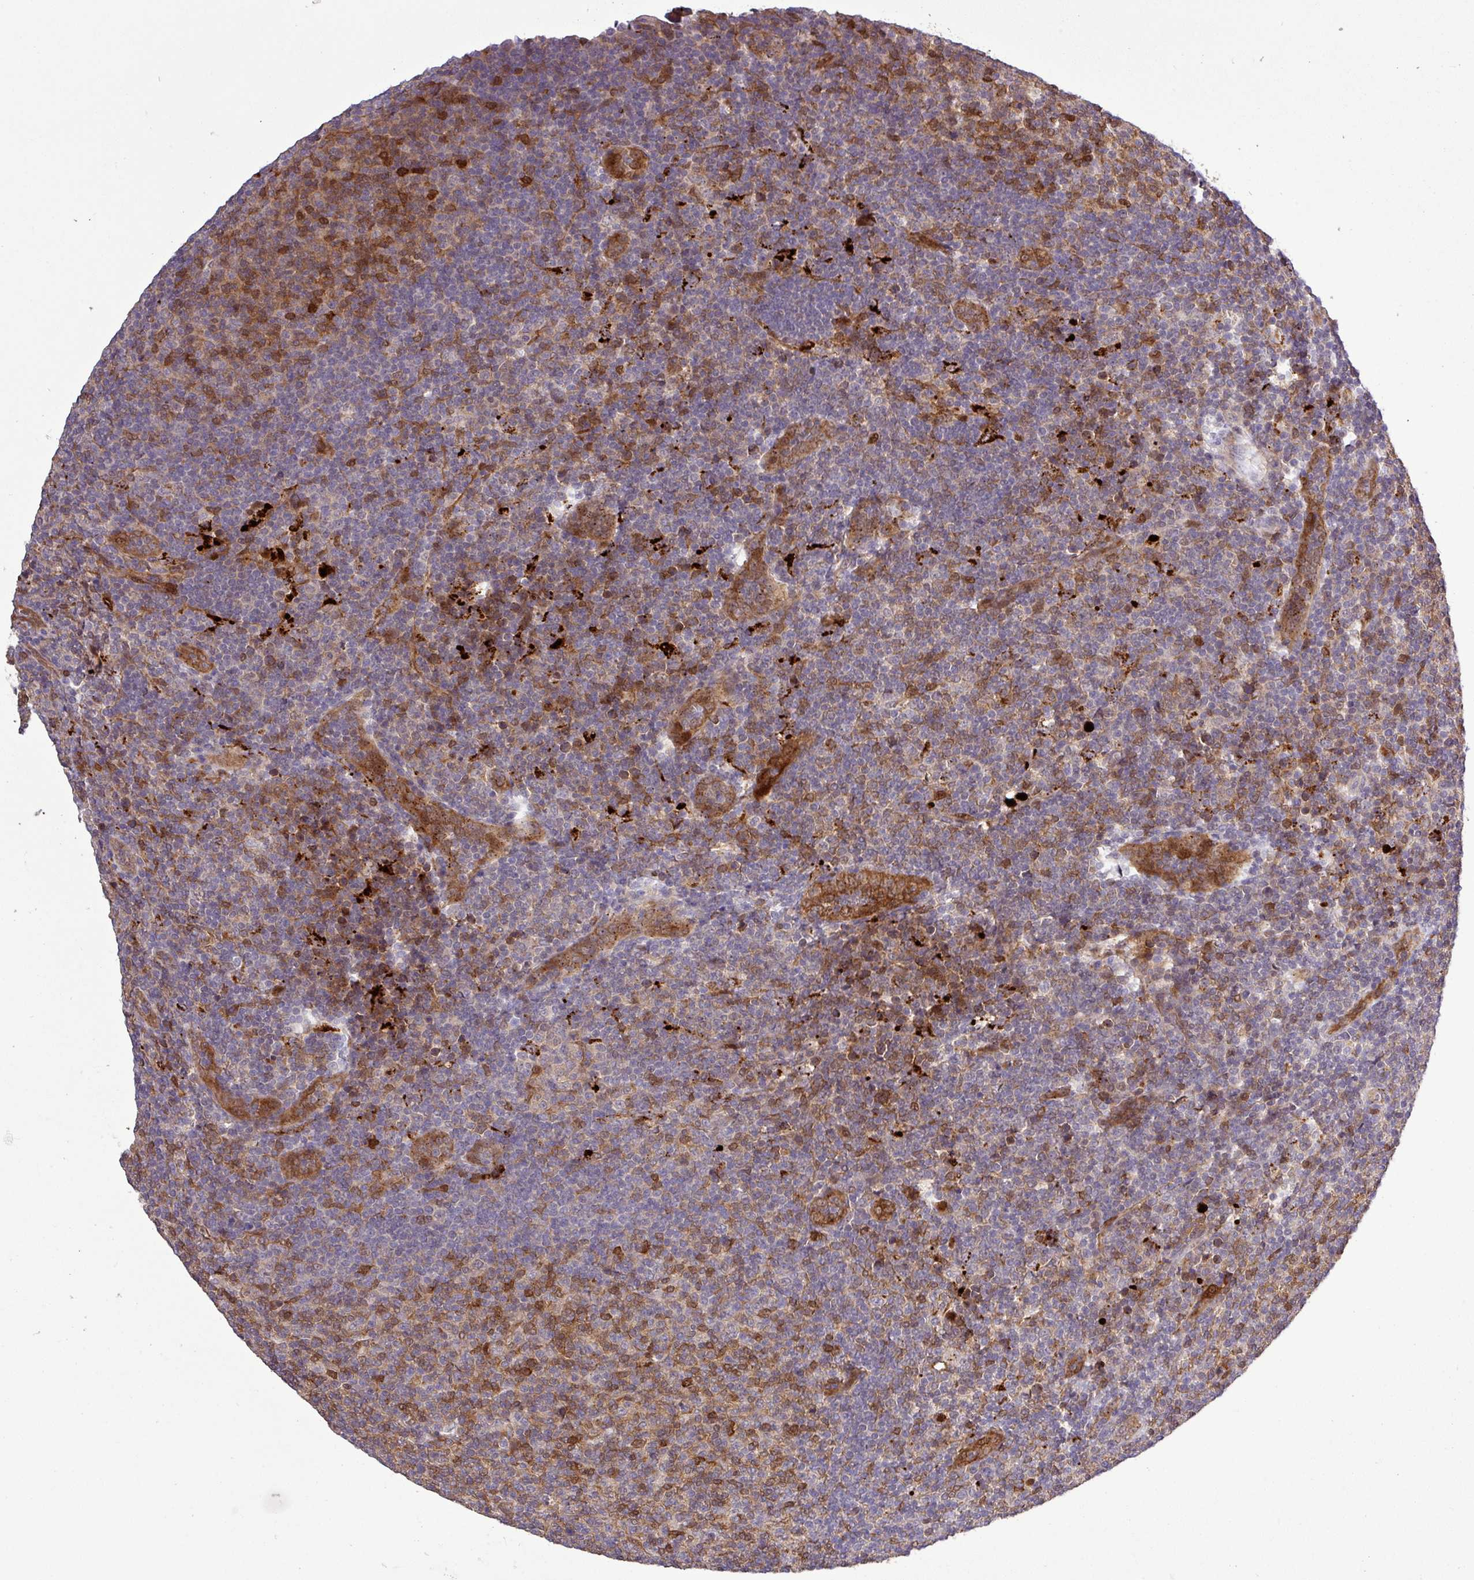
{"staining": {"intensity": "moderate", "quantity": "25%-75%", "location": "cytoplasmic/membranous"}, "tissue": "lymphoma", "cell_type": "Tumor cells", "image_type": "cancer", "snomed": [{"axis": "morphology", "description": "Malignant lymphoma, non-Hodgkin's type, Low grade"}, {"axis": "topography", "description": "Lymph node"}], "caption": "A photomicrograph showing moderate cytoplasmic/membranous expression in approximately 25%-75% of tumor cells in malignant lymphoma, non-Hodgkin's type (low-grade), as visualized by brown immunohistochemical staining.", "gene": "CARHSP1", "patient": {"sex": "male", "age": 66}}